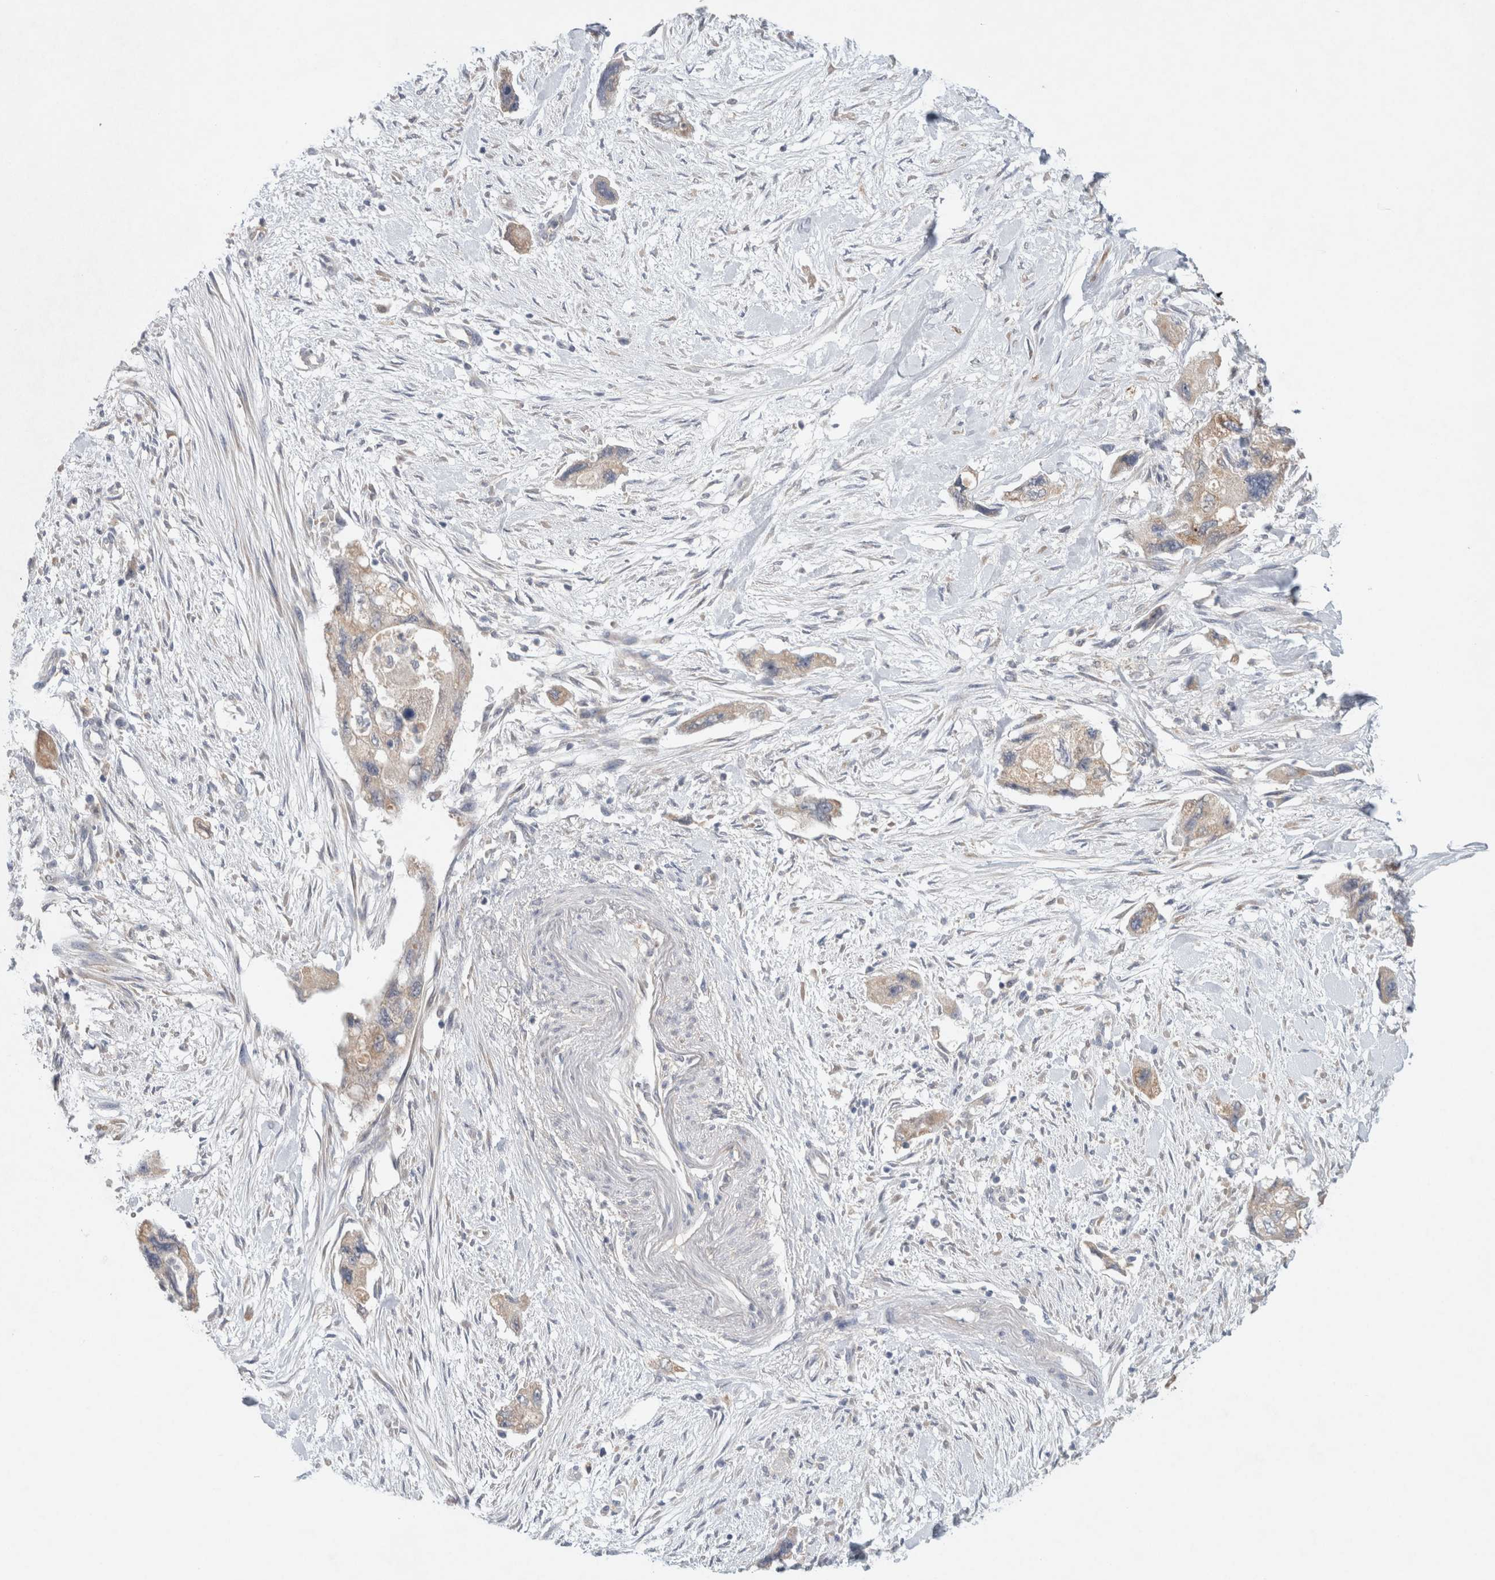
{"staining": {"intensity": "weak", "quantity": ">75%", "location": "cytoplasmic/membranous"}, "tissue": "pancreatic cancer", "cell_type": "Tumor cells", "image_type": "cancer", "snomed": [{"axis": "morphology", "description": "Adenocarcinoma, NOS"}, {"axis": "topography", "description": "Pancreas"}], "caption": "This micrograph exhibits IHC staining of human pancreatic adenocarcinoma, with low weak cytoplasmic/membranous positivity in approximately >75% of tumor cells.", "gene": "RAB14", "patient": {"sex": "female", "age": 73}}